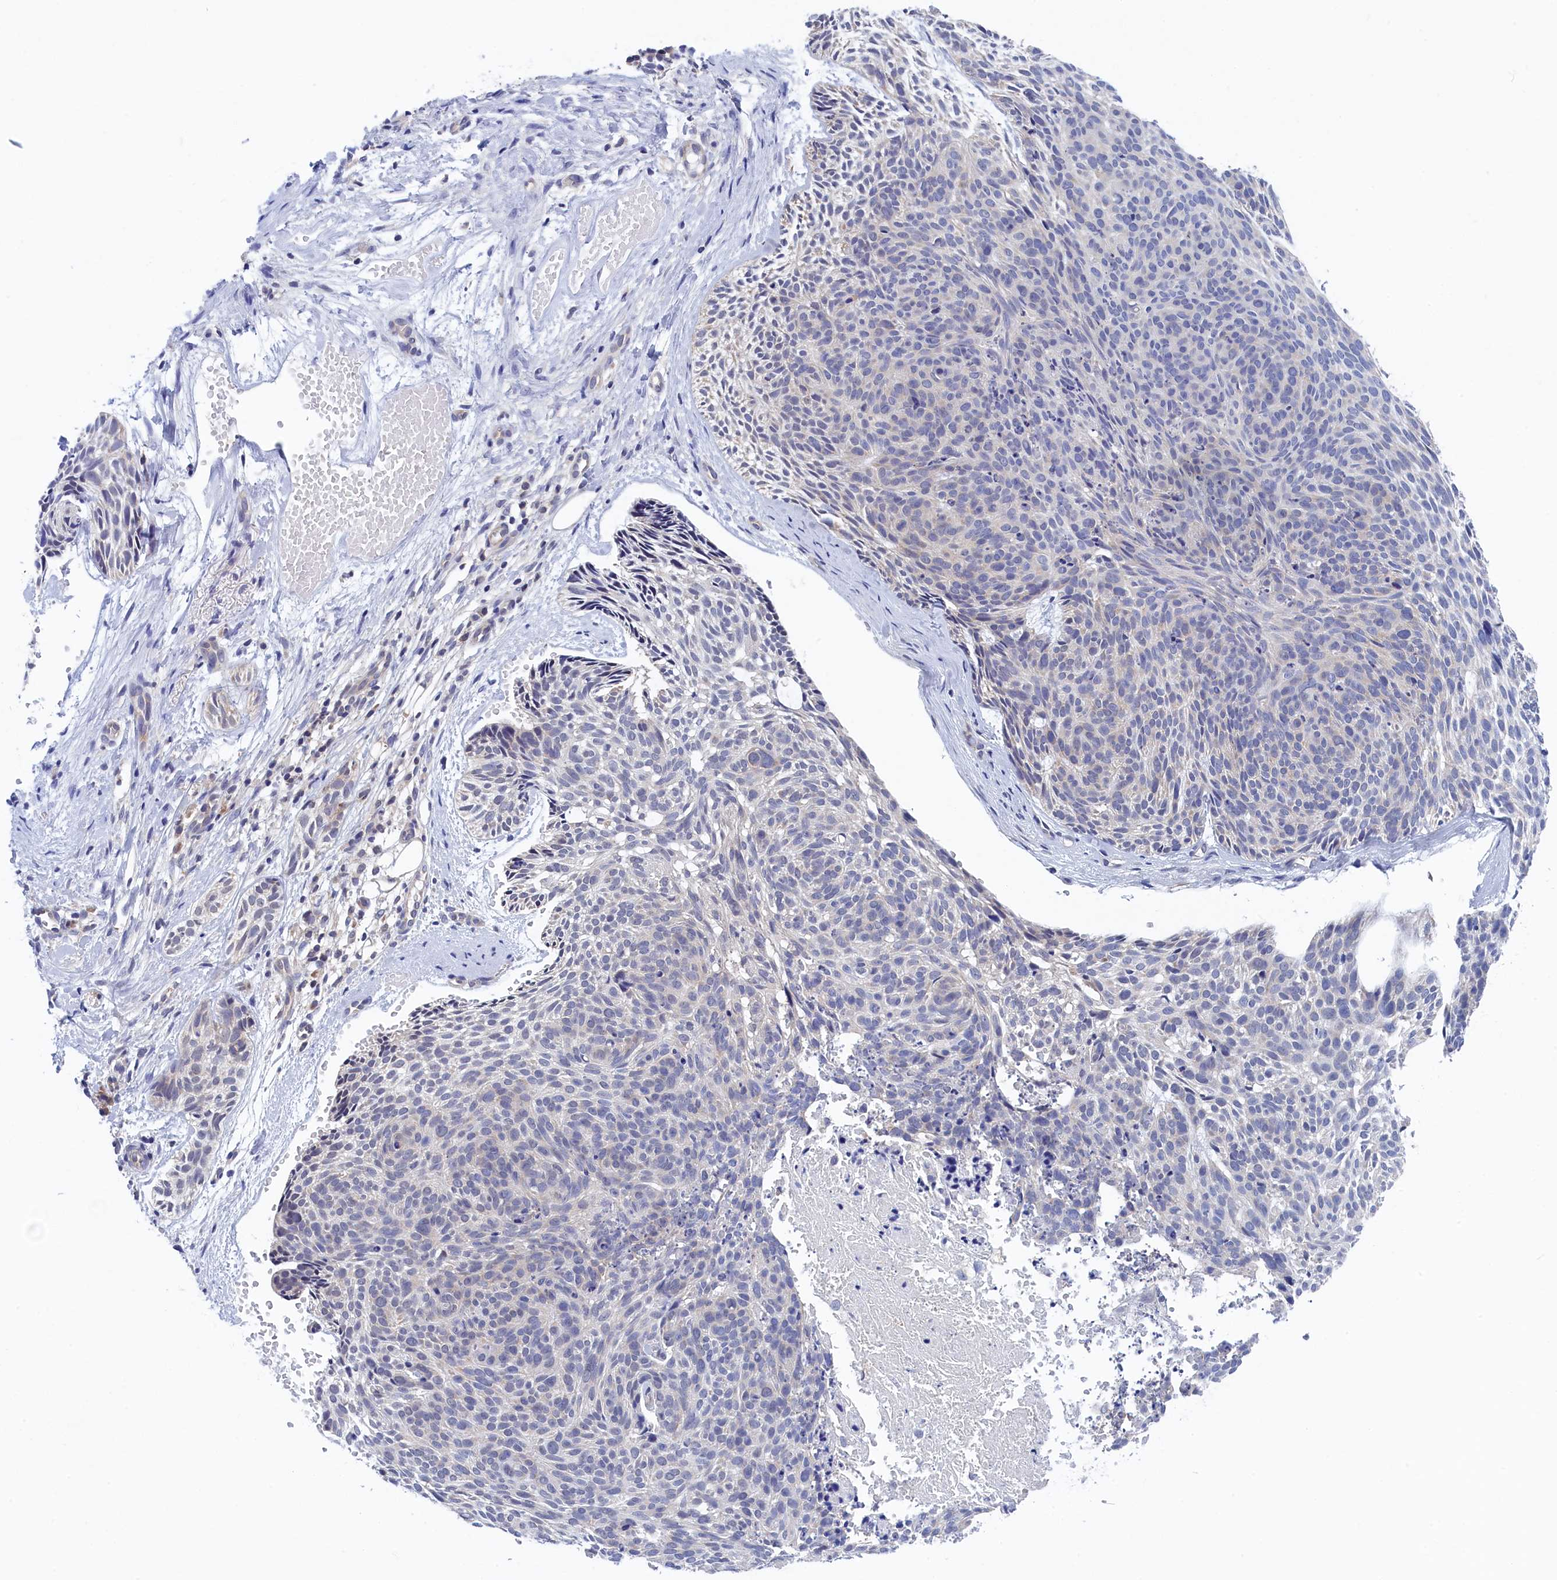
{"staining": {"intensity": "negative", "quantity": "none", "location": "none"}, "tissue": "skin cancer", "cell_type": "Tumor cells", "image_type": "cancer", "snomed": [{"axis": "morphology", "description": "Normal tissue, NOS"}, {"axis": "morphology", "description": "Basal cell carcinoma"}, {"axis": "topography", "description": "Skin"}], "caption": "The photomicrograph exhibits no staining of tumor cells in skin cancer.", "gene": "PGP", "patient": {"sex": "male", "age": 66}}